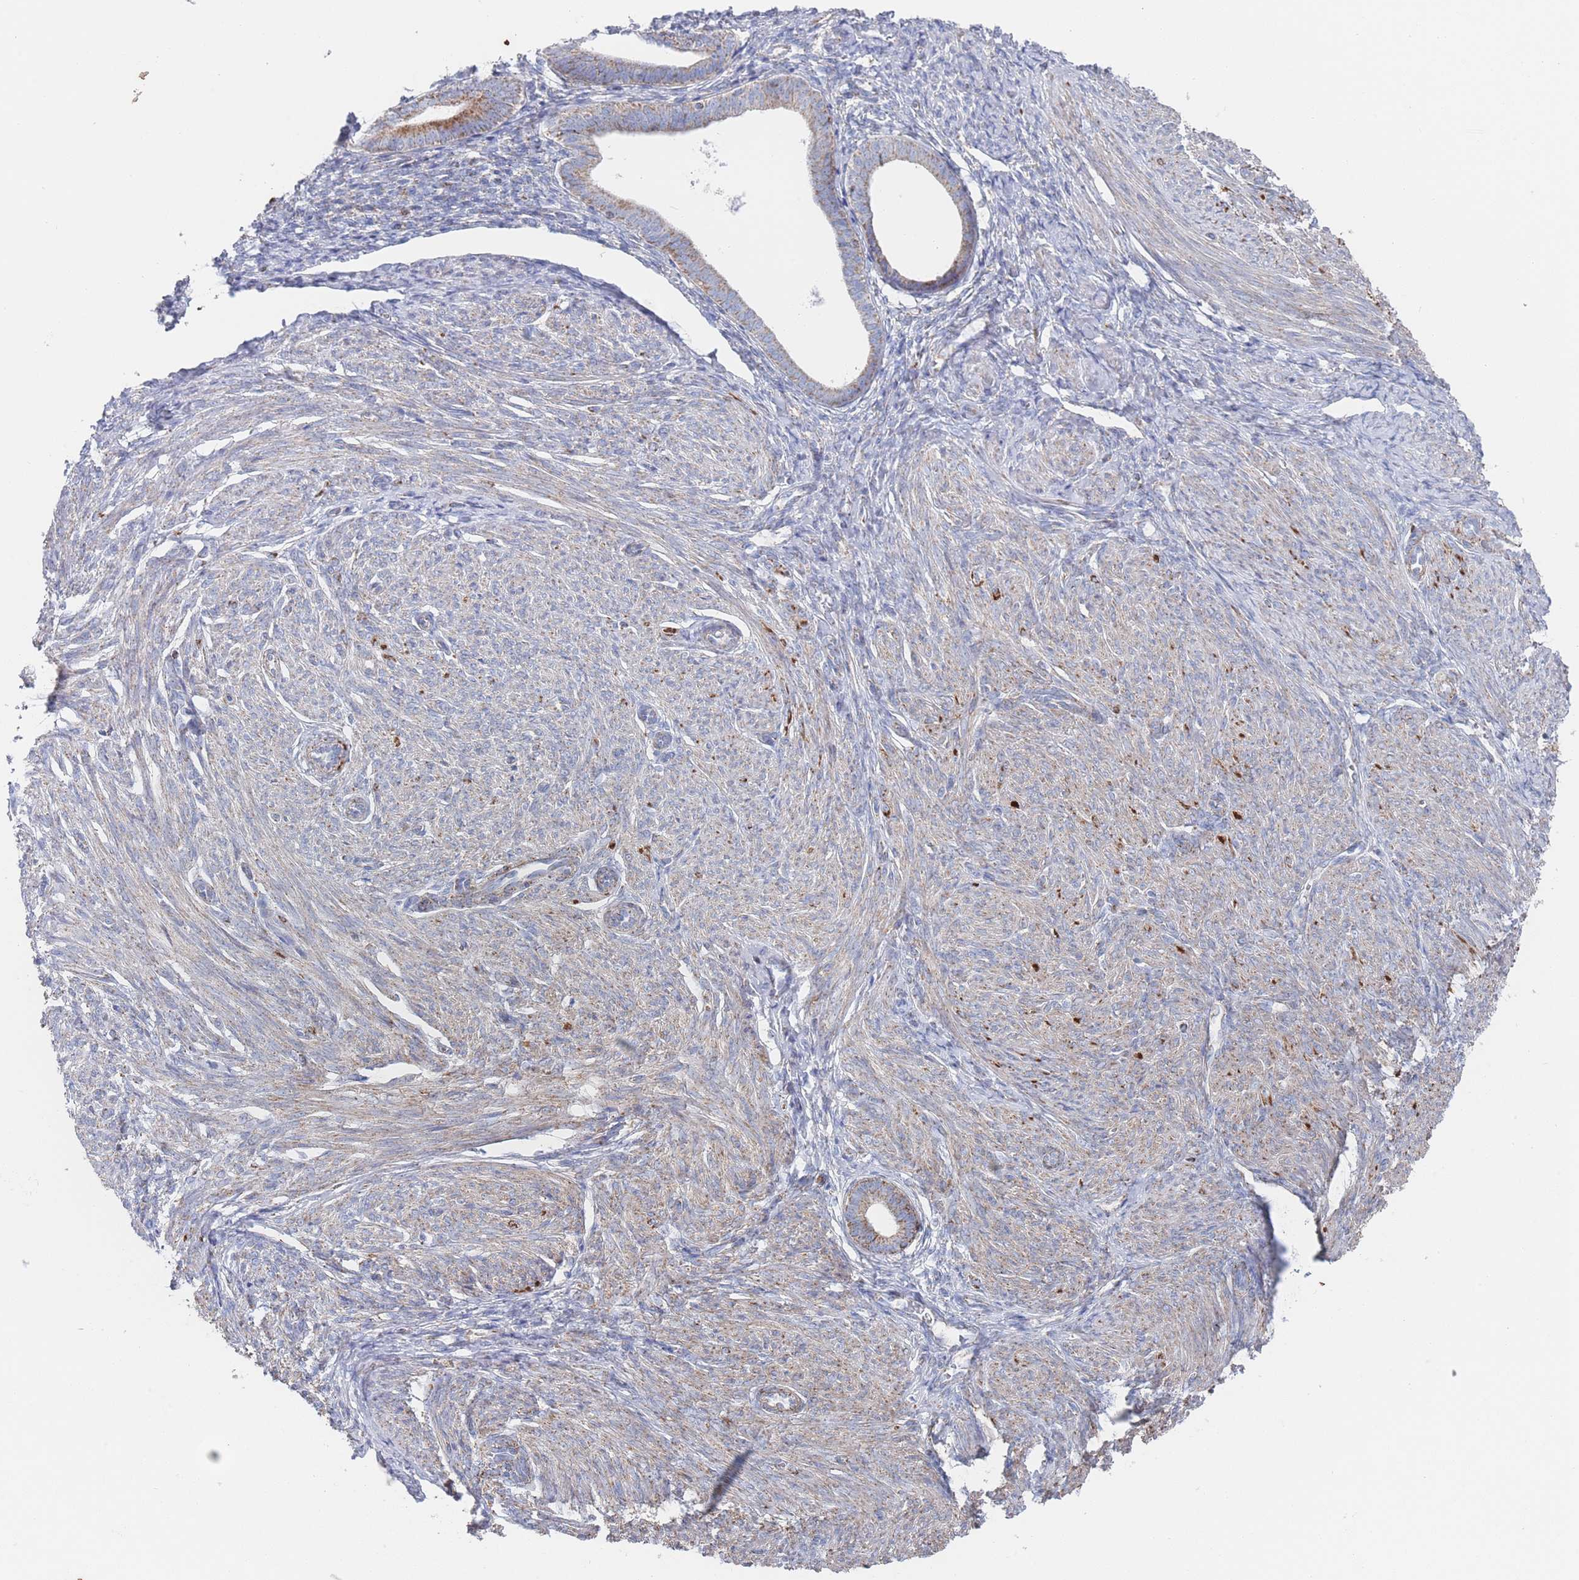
{"staining": {"intensity": "moderate", "quantity": ">75%", "location": "cytoplasmic/membranous"}, "tissue": "endometrial cancer", "cell_type": "Tumor cells", "image_type": "cancer", "snomed": [{"axis": "morphology", "description": "Adenocarcinoma, NOS"}, {"axis": "topography", "description": "Endometrium"}], "caption": "Human endometrial cancer (adenocarcinoma) stained for a protein (brown) demonstrates moderate cytoplasmic/membranous positive staining in approximately >75% of tumor cells.", "gene": "IKZF4", "patient": {"sex": "female", "age": 87}}